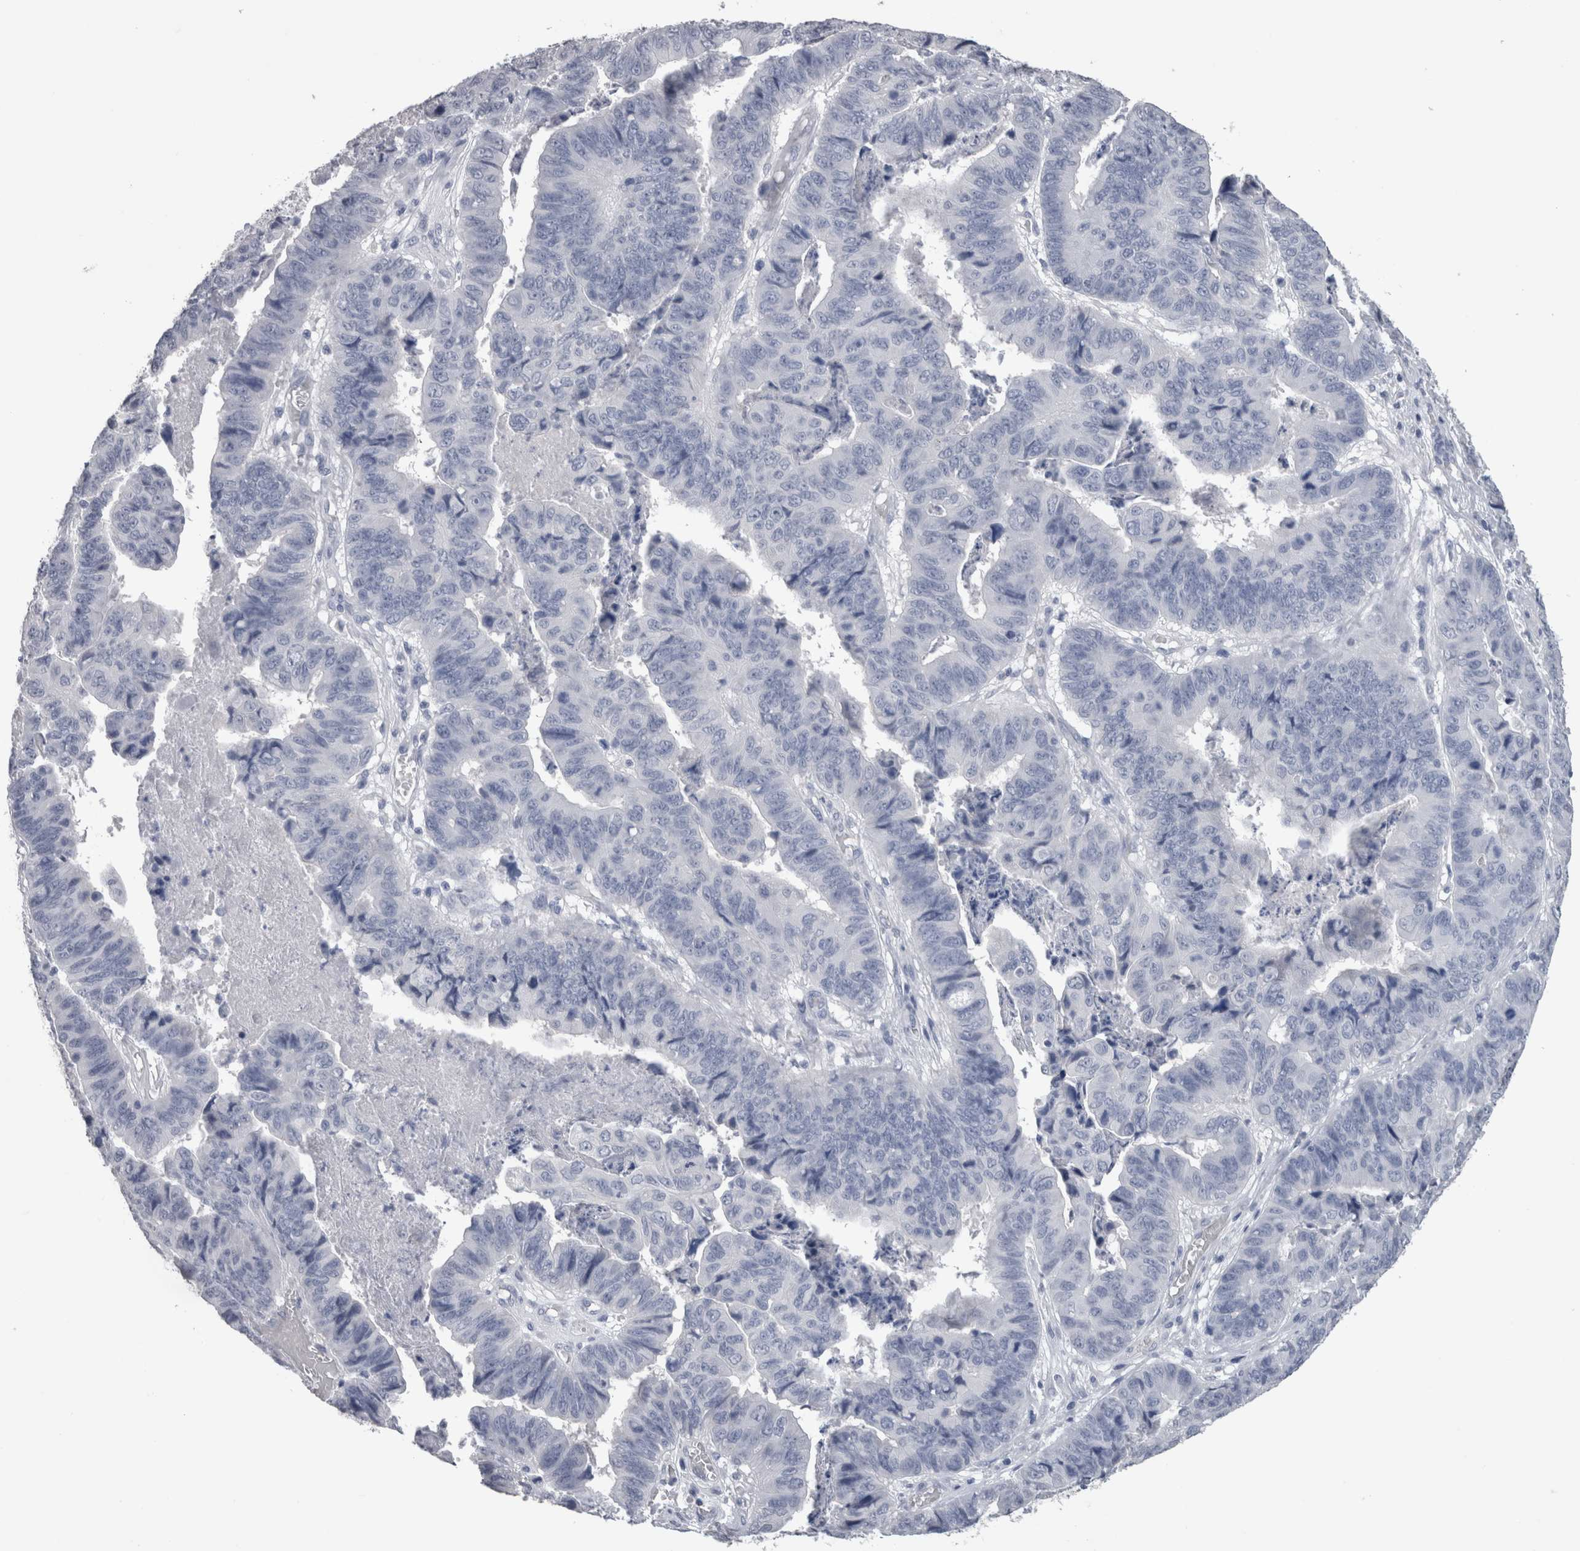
{"staining": {"intensity": "negative", "quantity": "none", "location": "none"}, "tissue": "stomach cancer", "cell_type": "Tumor cells", "image_type": "cancer", "snomed": [{"axis": "morphology", "description": "Adenocarcinoma, NOS"}, {"axis": "topography", "description": "Stomach, lower"}], "caption": "Immunohistochemical staining of stomach cancer demonstrates no significant staining in tumor cells.", "gene": "CA8", "patient": {"sex": "male", "age": 77}}